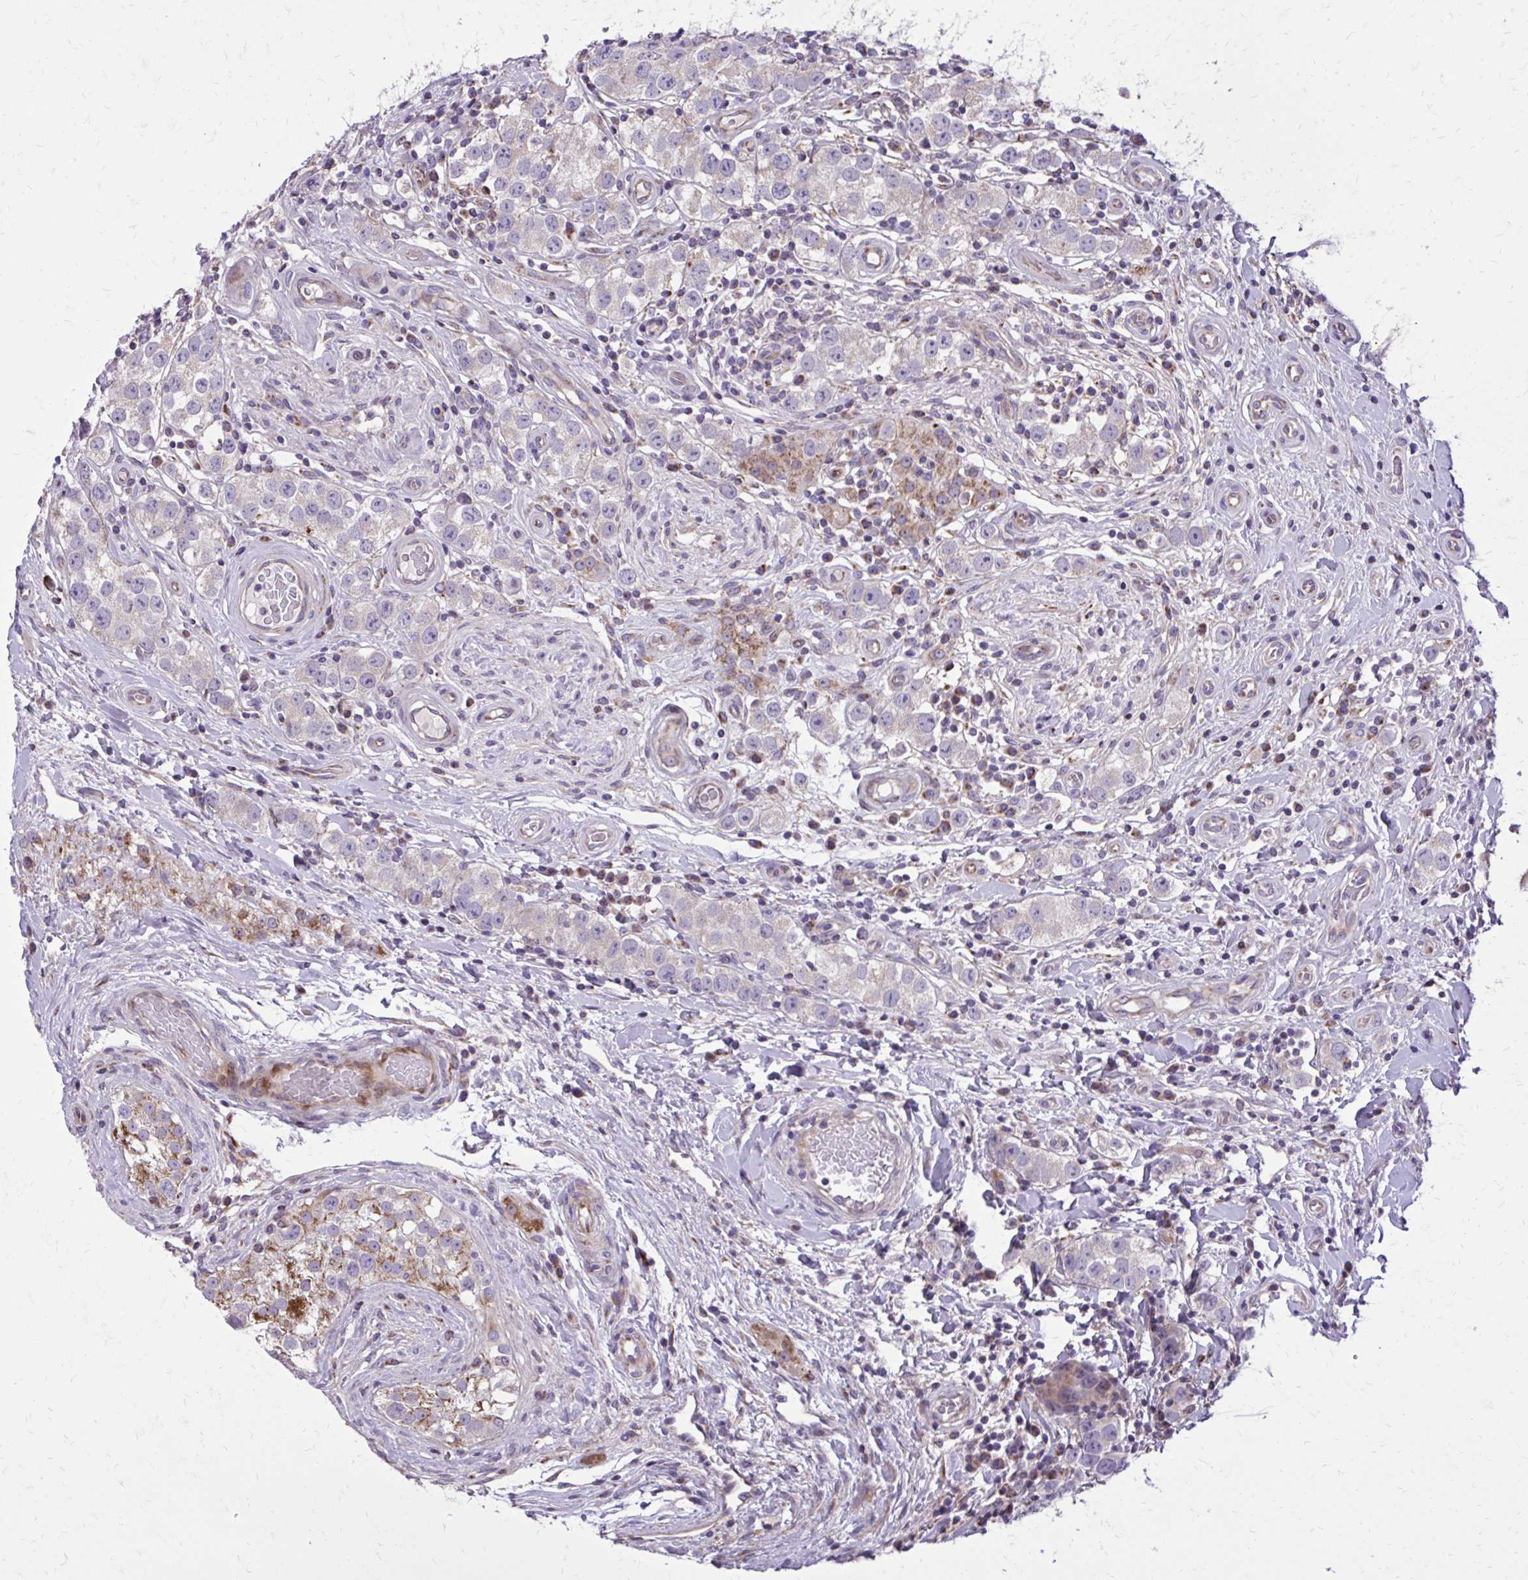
{"staining": {"intensity": "negative", "quantity": "none", "location": "none"}, "tissue": "testis cancer", "cell_type": "Tumor cells", "image_type": "cancer", "snomed": [{"axis": "morphology", "description": "Seminoma, NOS"}, {"axis": "topography", "description": "Testis"}], "caption": "DAB (3,3'-diaminobenzidine) immunohistochemical staining of human testis cancer demonstrates no significant expression in tumor cells. (IHC, brightfield microscopy, high magnification).", "gene": "ABCC3", "patient": {"sex": "male", "age": 34}}